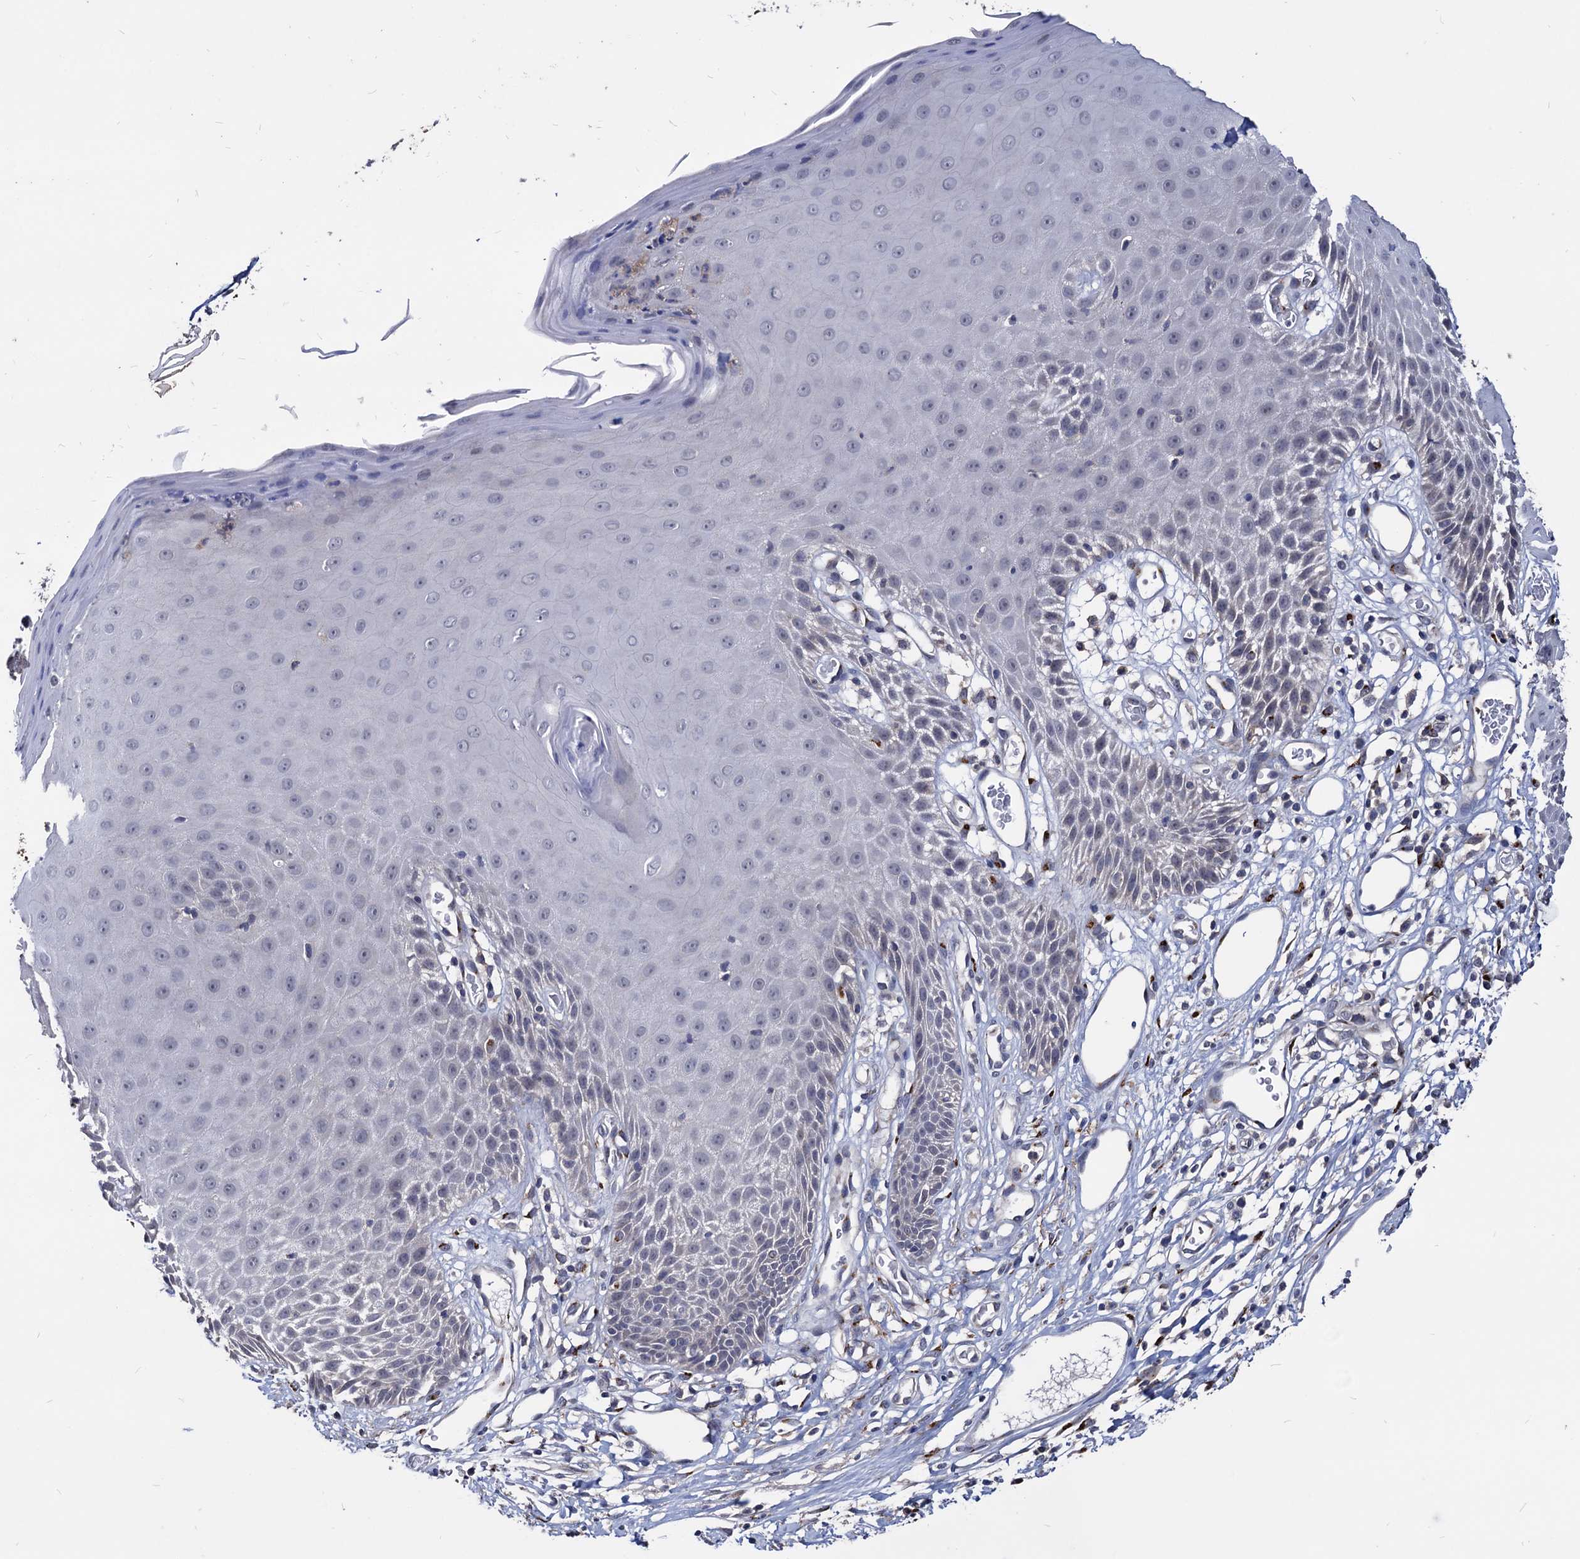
{"staining": {"intensity": "negative", "quantity": "none", "location": "none"}, "tissue": "skin", "cell_type": "Epidermal cells", "image_type": "normal", "snomed": [{"axis": "morphology", "description": "Normal tissue, NOS"}, {"axis": "topography", "description": "Vulva"}], "caption": "This is a micrograph of immunohistochemistry staining of normal skin, which shows no positivity in epidermal cells. The staining was performed using DAB to visualize the protein expression in brown, while the nuclei were stained in blue with hematoxylin (Magnification: 20x).", "gene": "ESD", "patient": {"sex": "female", "age": 68}}